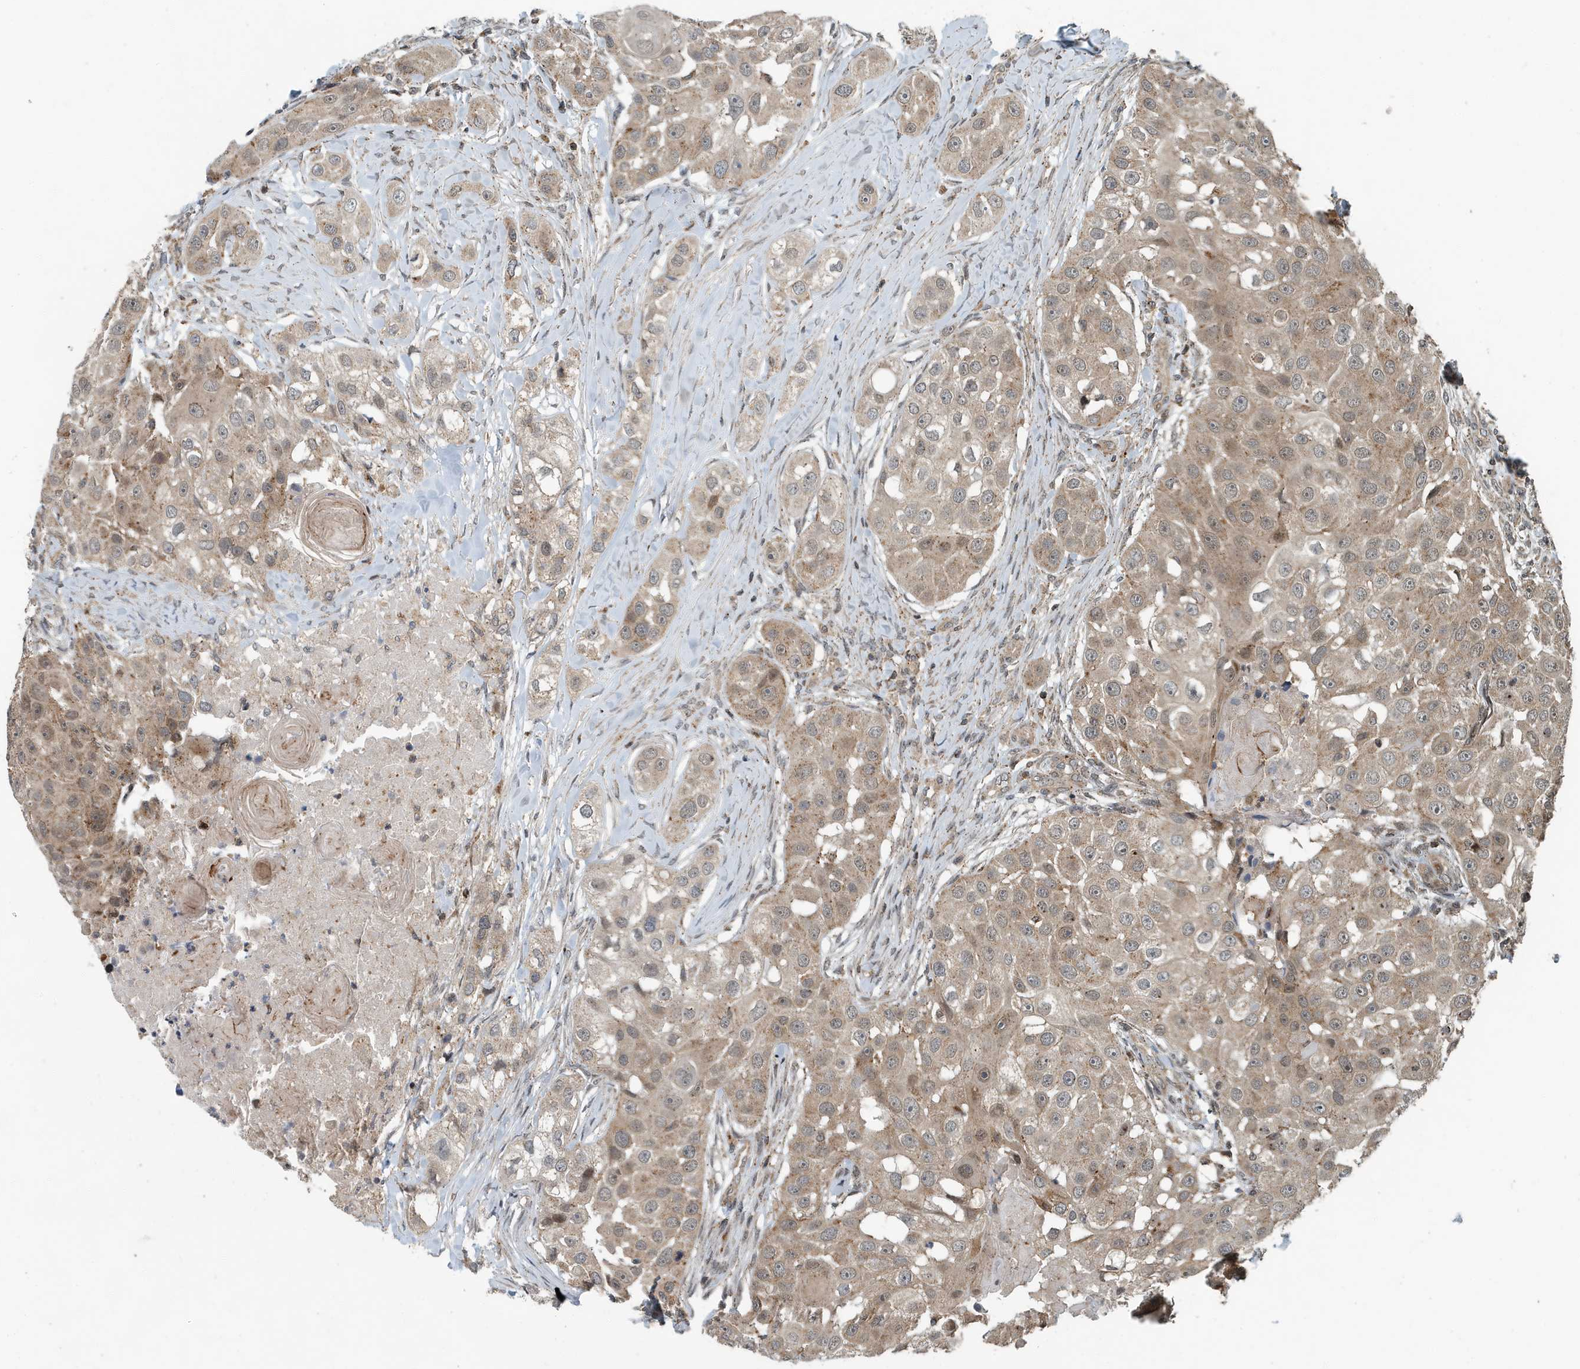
{"staining": {"intensity": "weak", "quantity": ">75%", "location": "cytoplasmic/membranous"}, "tissue": "head and neck cancer", "cell_type": "Tumor cells", "image_type": "cancer", "snomed": [{"axis": "morphology", "description": "Normal tissue, NOS"}, {"axis": "morphology", "description": "Squamous cell carcinoma, NOS"}, {"axis": "topography", "description": "Skeletal muscle"}, {"axis": "topography", "description": "Head-Neck"}], "caption": "DAB (3,3'-diaminobenzidine) immunohistochemical staining of human head and neck cancer (squamous cell carcinoma) shows weak cytoplasmic/membranous protein expression in approximately >75% of tumor cells. (DAB IHC with brightfield microscopy, high magnification).", "gene": "KIF15", "patient": {"sex": "male", "age": 51}}